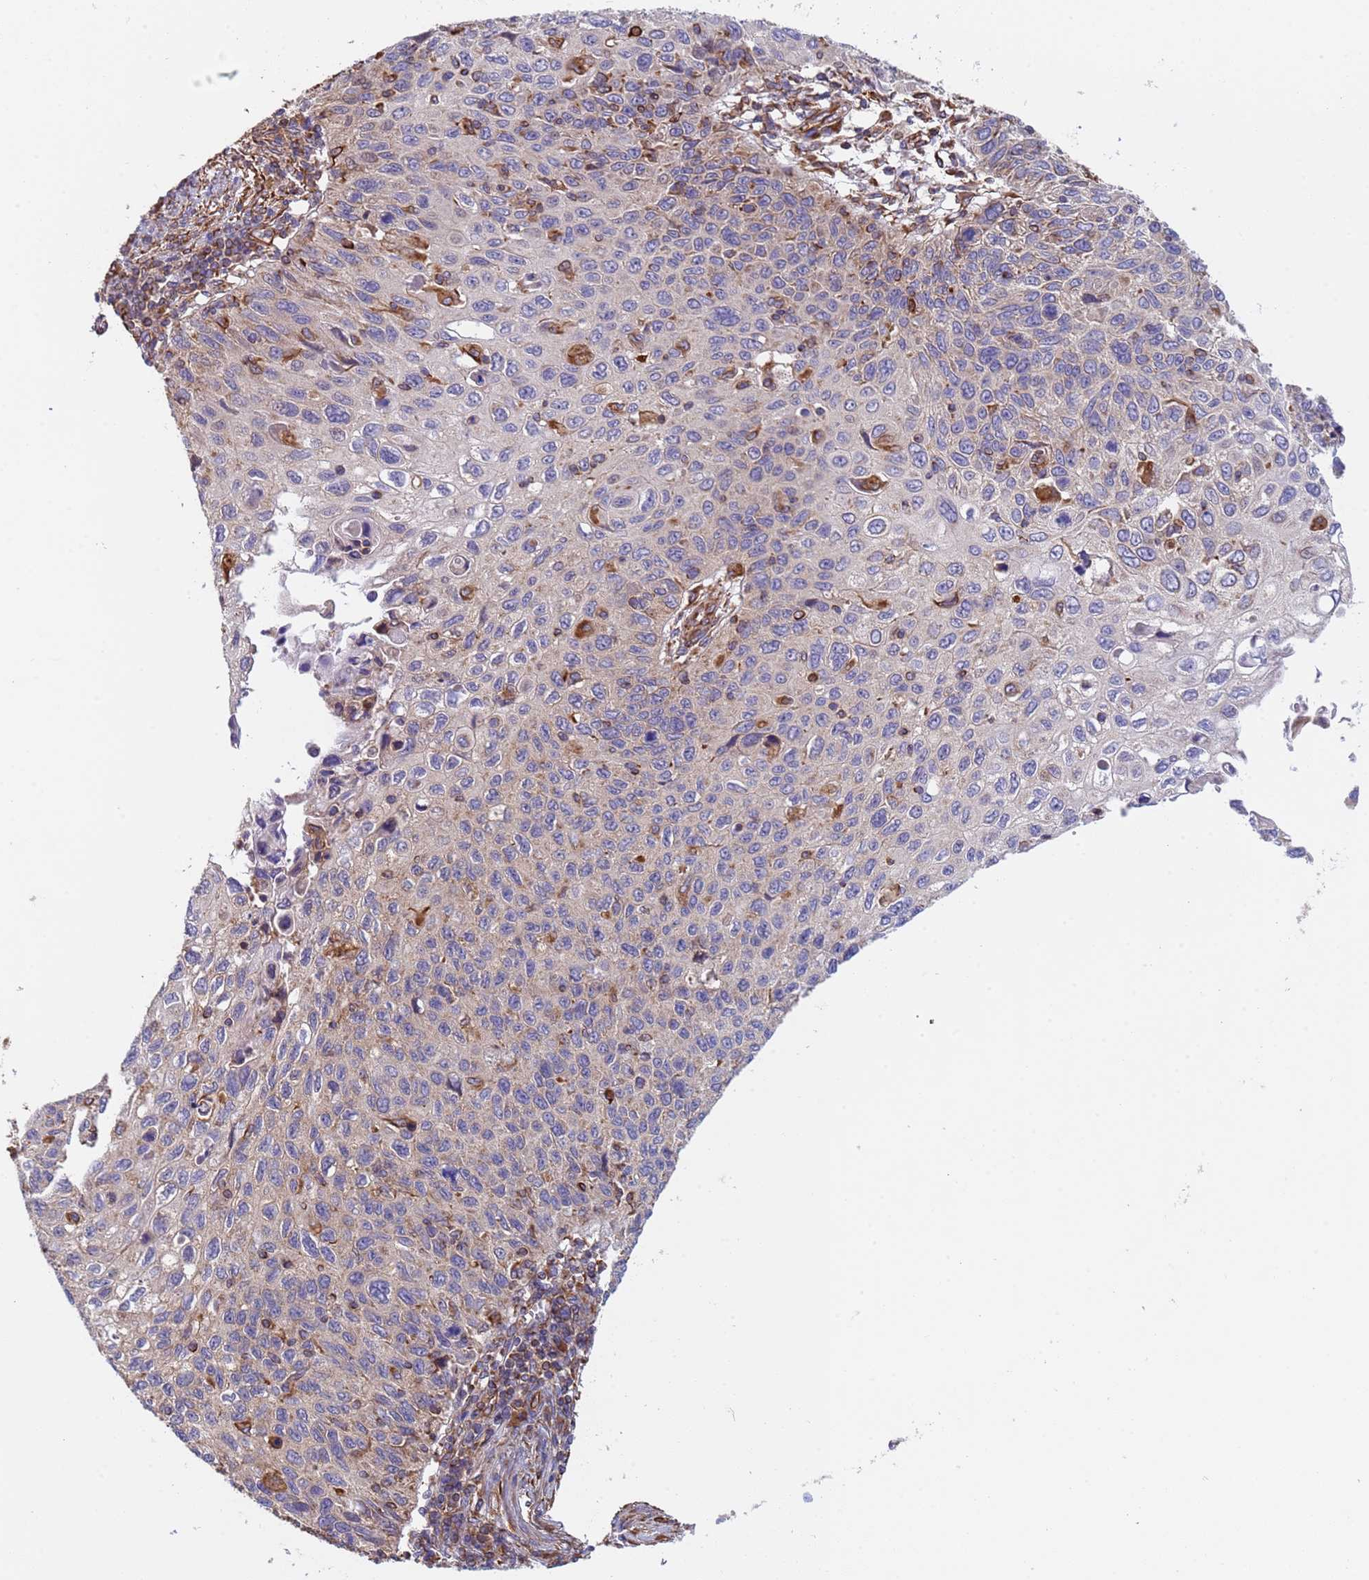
{"staining": {"intensity": "weak", "quantity": "25%-75%", "location": "cytoplasmic/membranous"}, "tissue": "cervical cancer", "cell_type": "Tumor cells", "image_type": "cancer", "snomed": [{"axis": "morphology", "description": "Squamous cell carcinoma, NOS"}, {"axis": "topography", "description": "Cervix"}], "caption": "Immunohistochemical staining of human cervical cancer demonstrates low levels of weak cytoplasmic/membranous expression in about 25%-75% of tumor cells.", "gene": "NUDT12", "patient": {"sex": "female", "age": 70}}